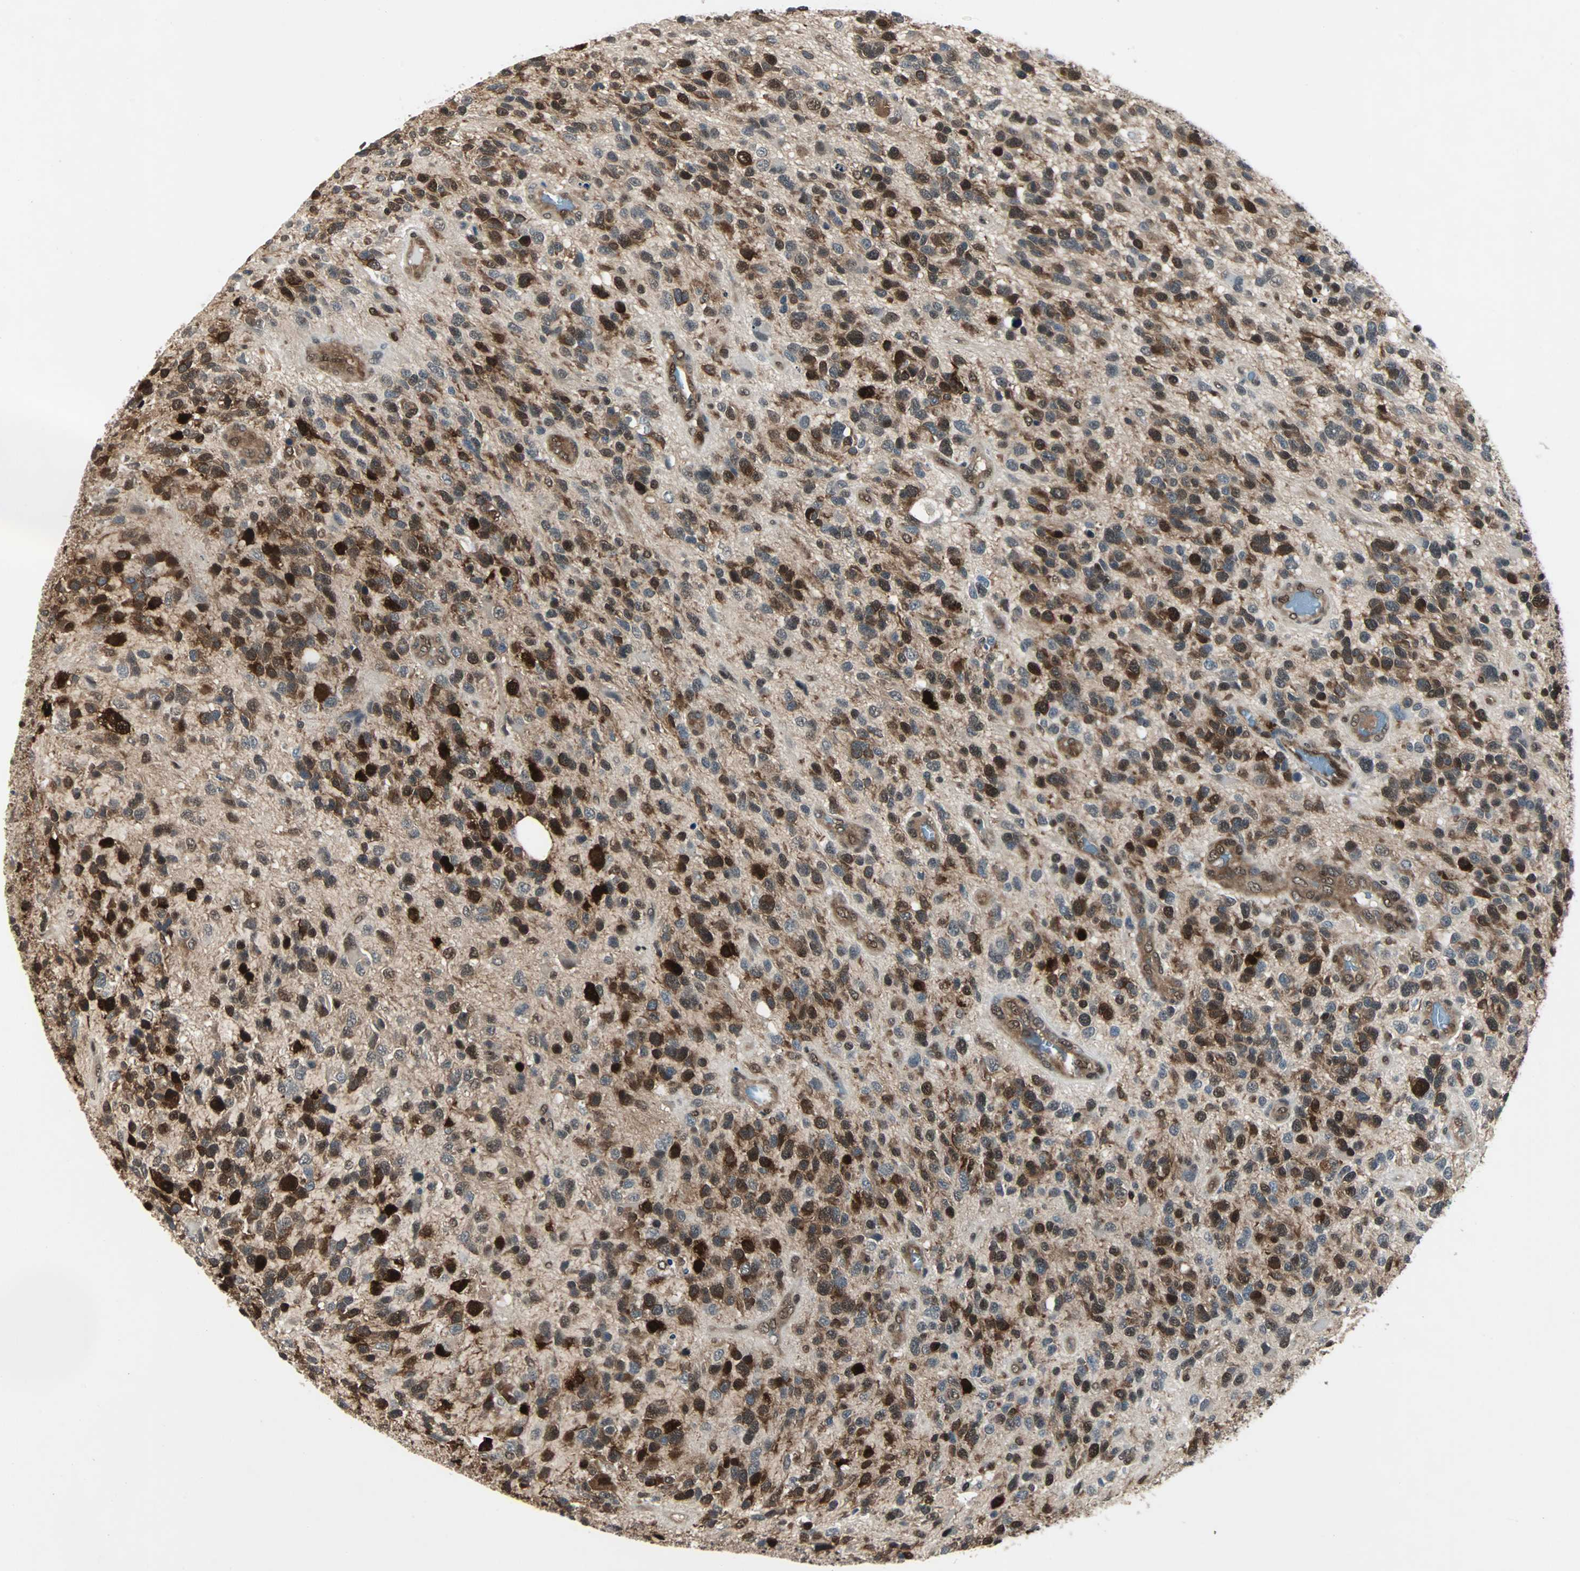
{"staining": {"intensity": "strong", "quantity": ">75%", "location": "cytoplasmic/membranous,nuclear"}, "tissue": "glioma", "cell_type": "Tumor cells", "image_type": "cancer", "snomed": [{"axis": "morphology", "description": "Glioma, malignant, High grade"}, {"axis": "topography", "description": "Brain"}], "caption": "Human glioma stained with a protein marker shows strong staining in tumor cells.", "gene": "ACLY", "patient": {"sex": "female", "age": 58}}